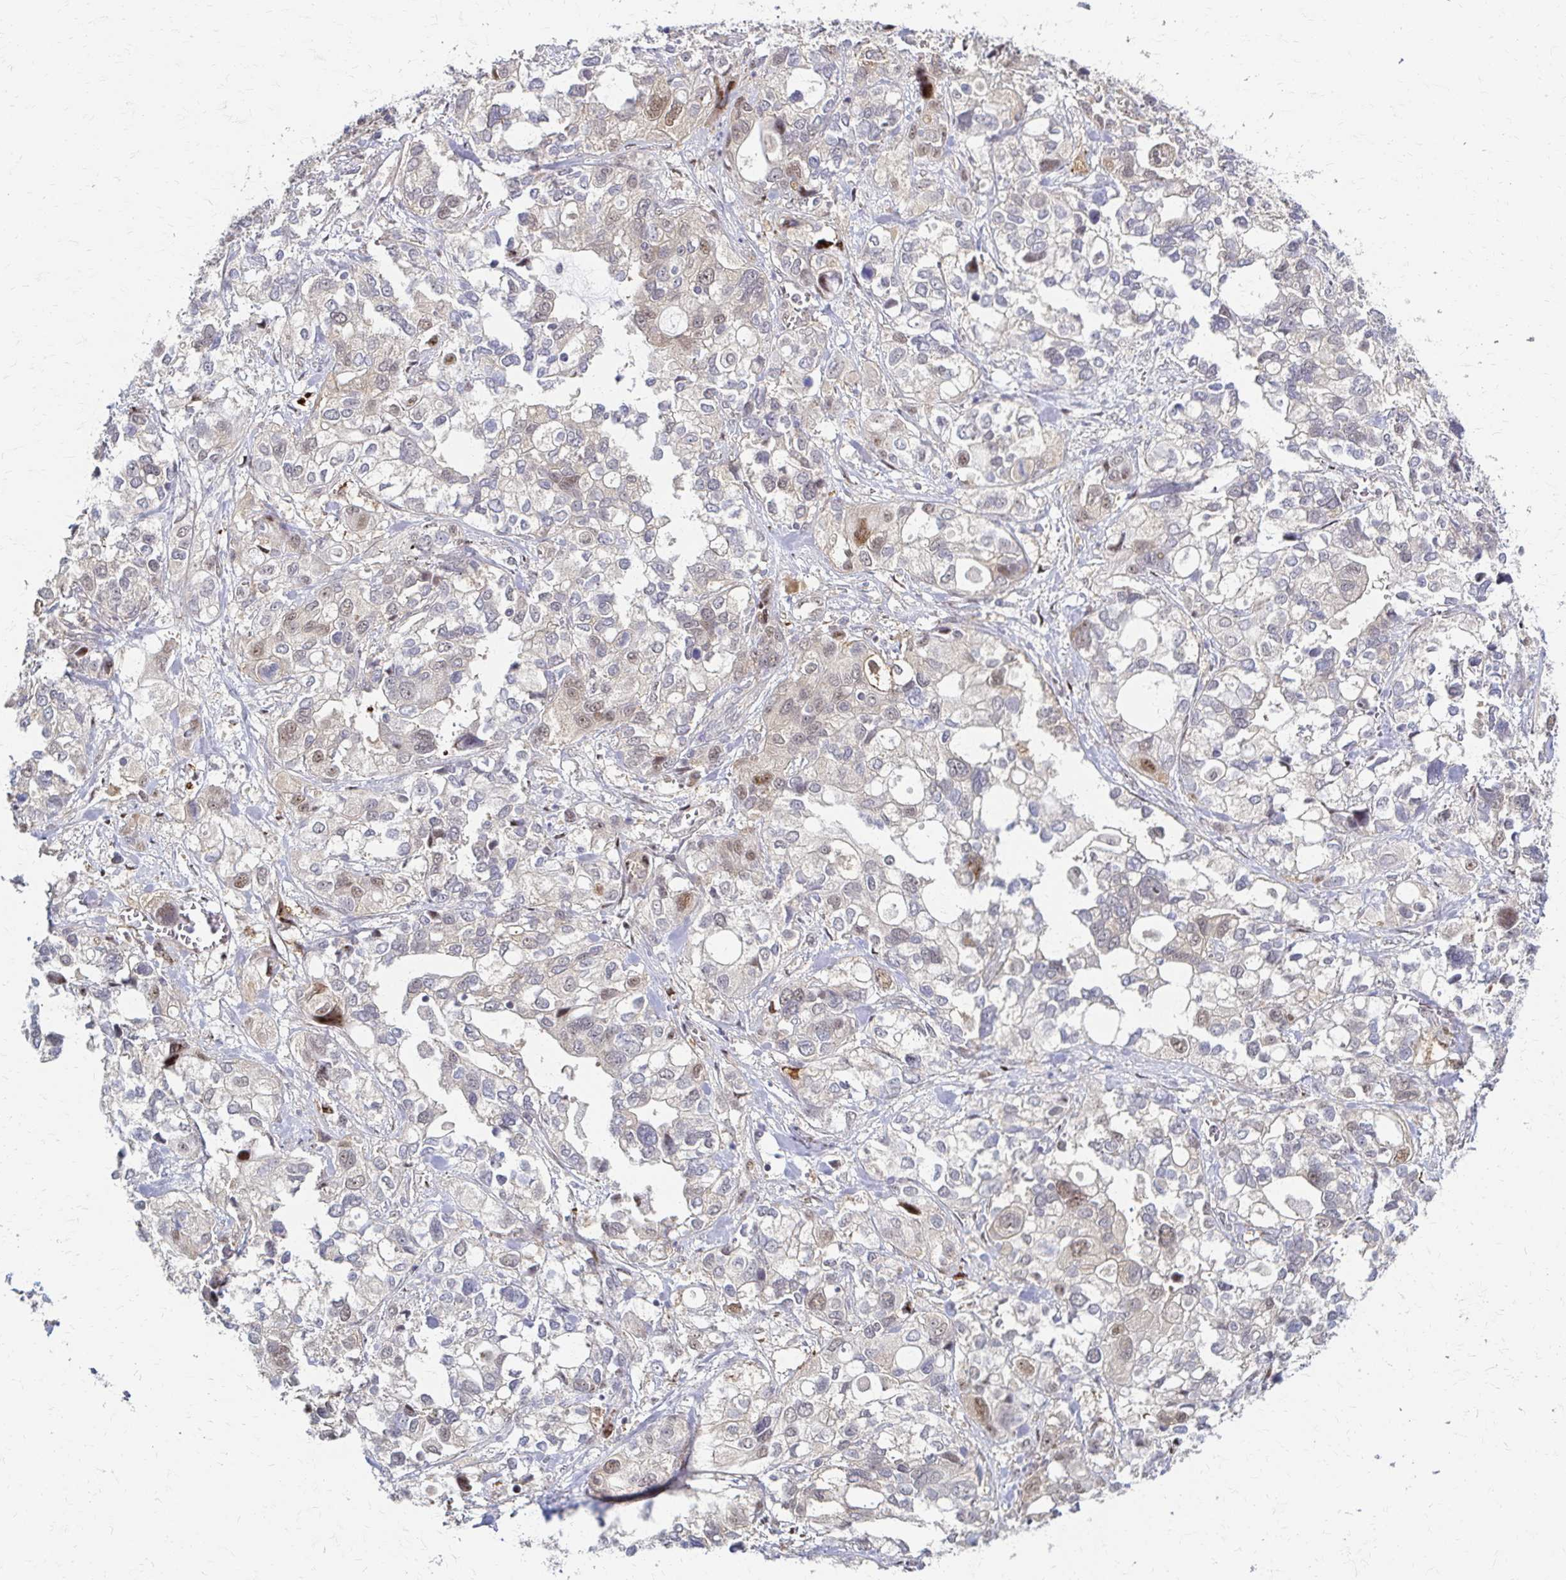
{"staining": {"intensity": "moderate", "quantity": "<25%", "location": "nuclear"}, "tissue": "stomach cancer", "cell_type": "Tumor cells", "image_type": "cancer", "snomed": [{"axis": "morphology", "description": "Adenocarcinoma, NOS"}, {"axis": "topography", "description": "Stomach, upper"}], "caption": "Immunohistochemistry (IHC) (DAB) staining of human stomach cancer reveals moderate nuclear protein staining in about <25% of tumor cells. (Brightfield microscopy of DAB IHC at high magnification).", "gene": "PSMD7", "patient": {"sex": "female", "age": 81}}